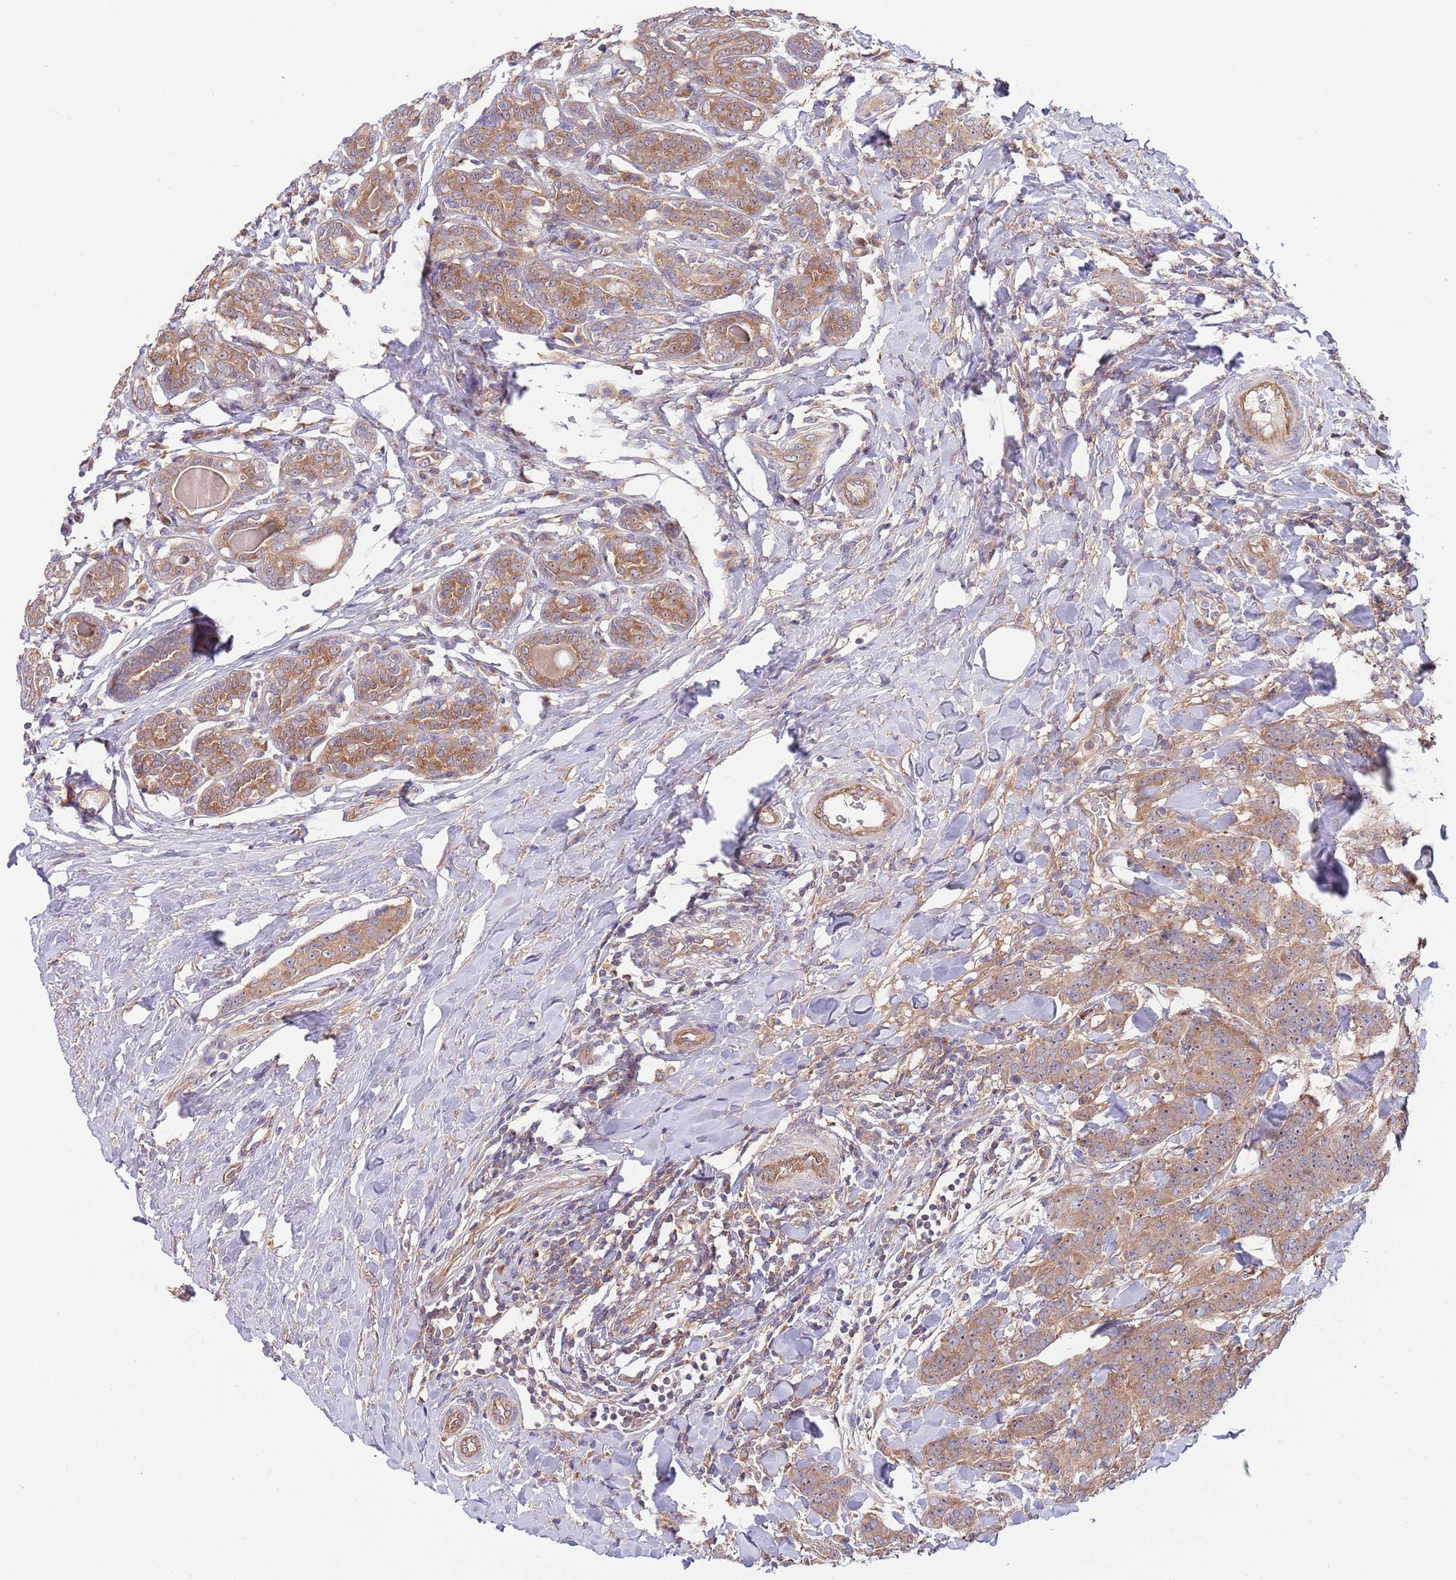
{"staining": {"intensity": "moderate", "quantity": ">75%", "location": "cytoplasmic/membranous"}, "tissue": "breast cancer", "cell_type": "Tumor cells", "image_type": "cancer", "snomed": [{"axis": "morphology", "description": "Duct carcinoma"}, {"axis": "topography", "description": "Breast"}], "caption": "High-magnification brightfield microscopy of invasive ductal carcinoma (breast) stained with DAB (3,3'-diaminobenzidine) (brown) and counterstained with hematoxylin (blue). tumor cells exhibit moderate cytoplasmic/membranous staining is seen in about>75% of cells.", "gene": "EIF3F", "patient": {"sex": "female", "age": 40}}